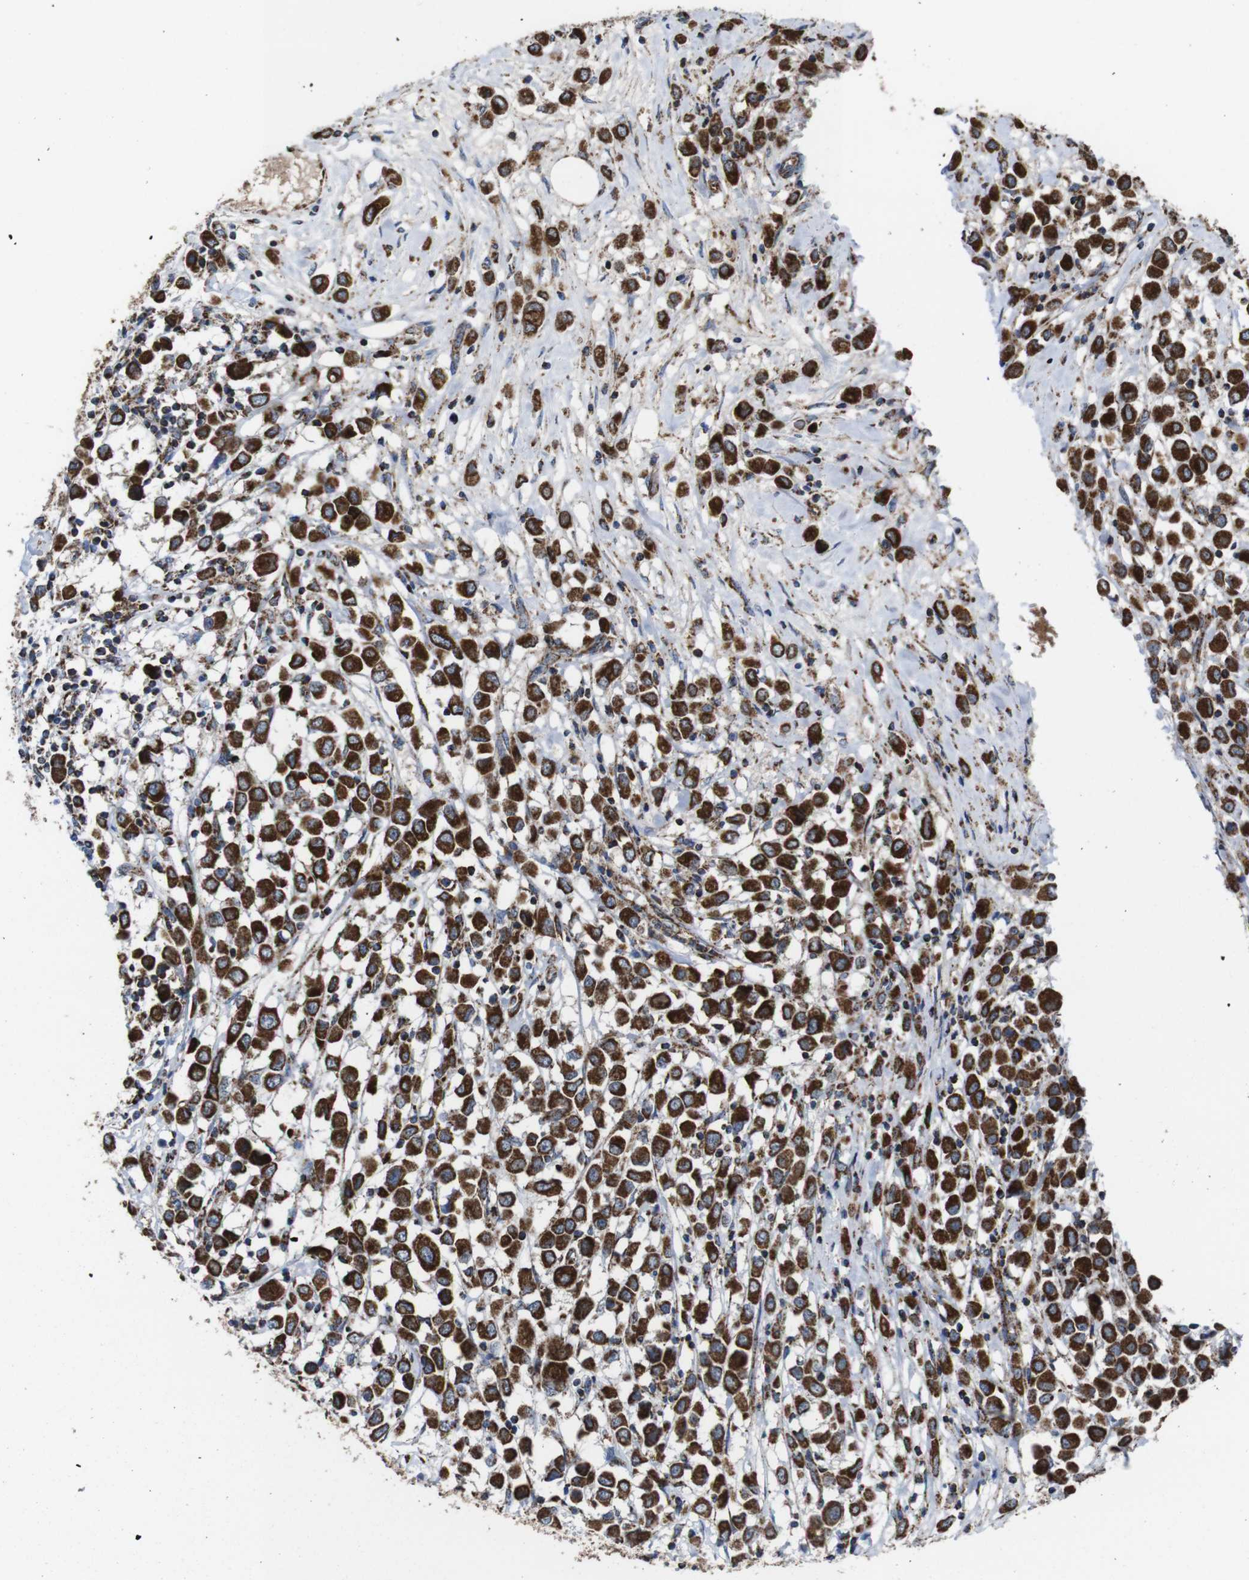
{"staining": {"intensity": "strong", "quantity": ">75%", "location": "cytoplasmic/membranous"}, "tissue": "breast cancer", "cell_type": "Tumor cells", "image_type": "cancer", "snomed": [{"axis": "morphology", "description": "Duct carcinoma"}, {"axis": "topography", "description": "Breast"}], "caption": "Immunohistochemical staining of breast intraductal carcinoma displays high levels of strong cytoplasmic/membranous expression in about >75% of tumor cells.", "gene": "HK1", "patient": {"sex": "female", "age": 61}}